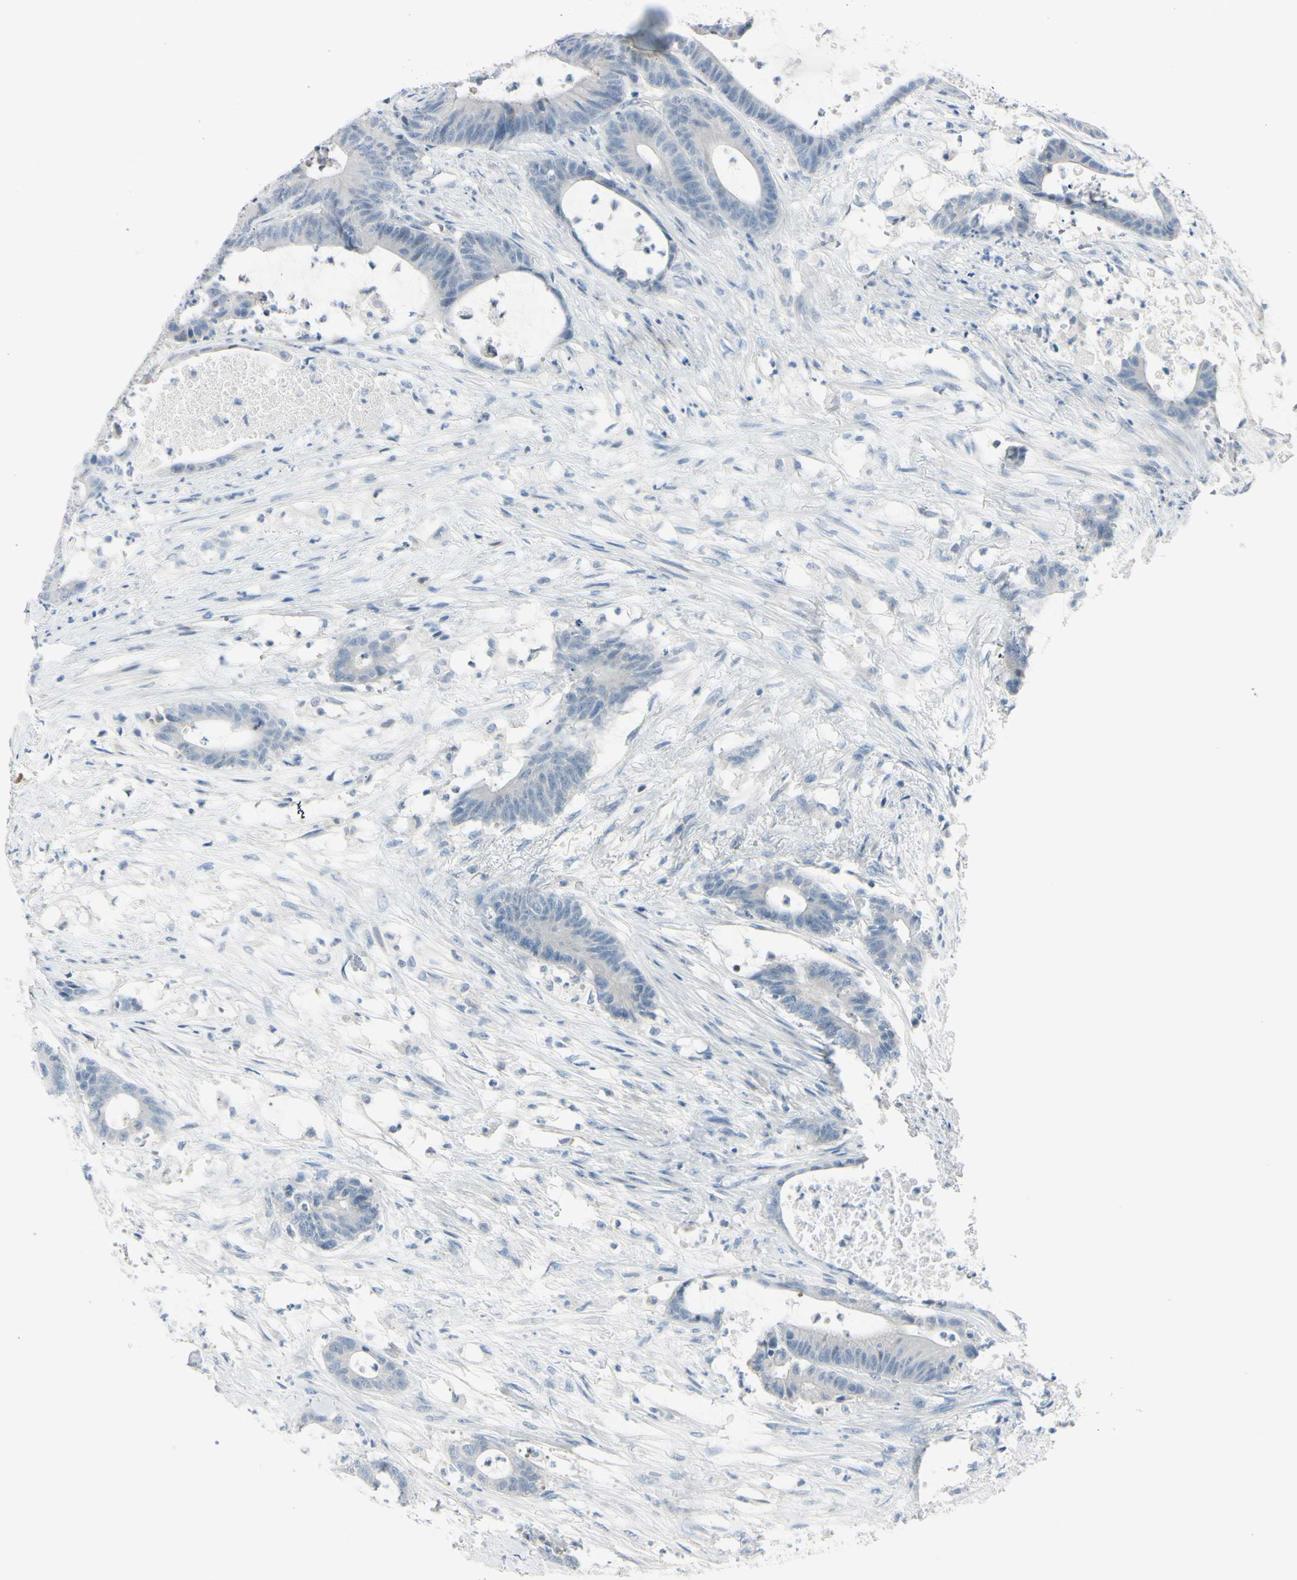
{"staining": {"intensity": "negative", "quantity": "none", "location": "none"}, "tissue": "colorectal cancer", "cell_type": "Tumor cells", "image_type": "cancer", "snomed": [{"axis": "morphology", "description": "Adenocarcinoma, NOS"}, {"axis": "topography", "description": "Colon"}], "caption": "Human colorectal adenocarcinoma stained for a protein using IHC demonstrates no staining in tumor cells.", "gene": "ASB9", "patient": {"sex": "female", "age": 84}}